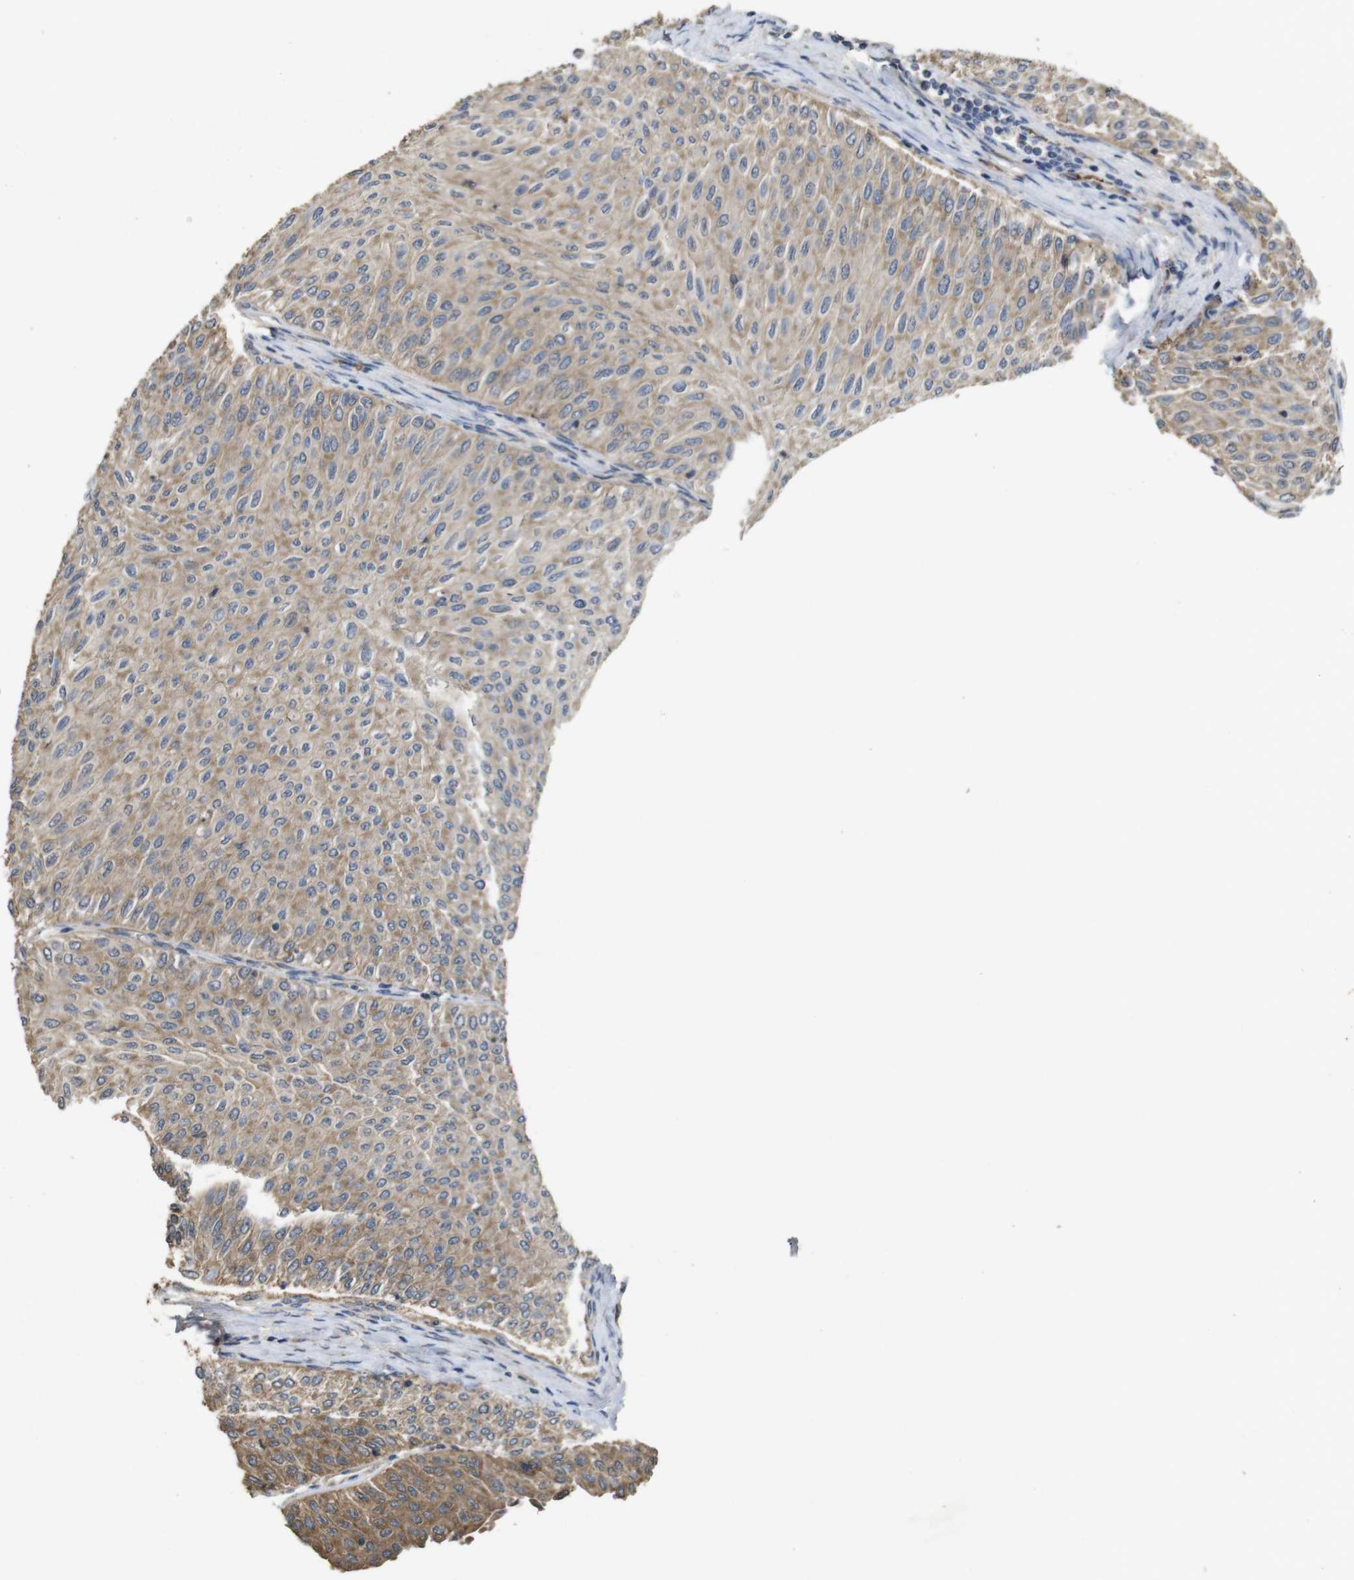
{"staining": {"intensity": "weak", "quantity": ">75%", "location": "cytoplasmic/membranous"}, "tissue": "urothelial cancer", "cell_type": "Tumor cells", "image_type": "cancer", "snomed": [{"axis": "morphology", "description": "Urothelial carcinoma, Low grade"}, {"axis": "topography", "description": "Urinary bladder"}], "caption": "A micrograph of human urothelial cancer stained for a protein displays weak cytoplasmic/membranous brown staining in tumor cells.", "gene": "PCDHB10", "patient": {"sex": "male", "age": 78}}